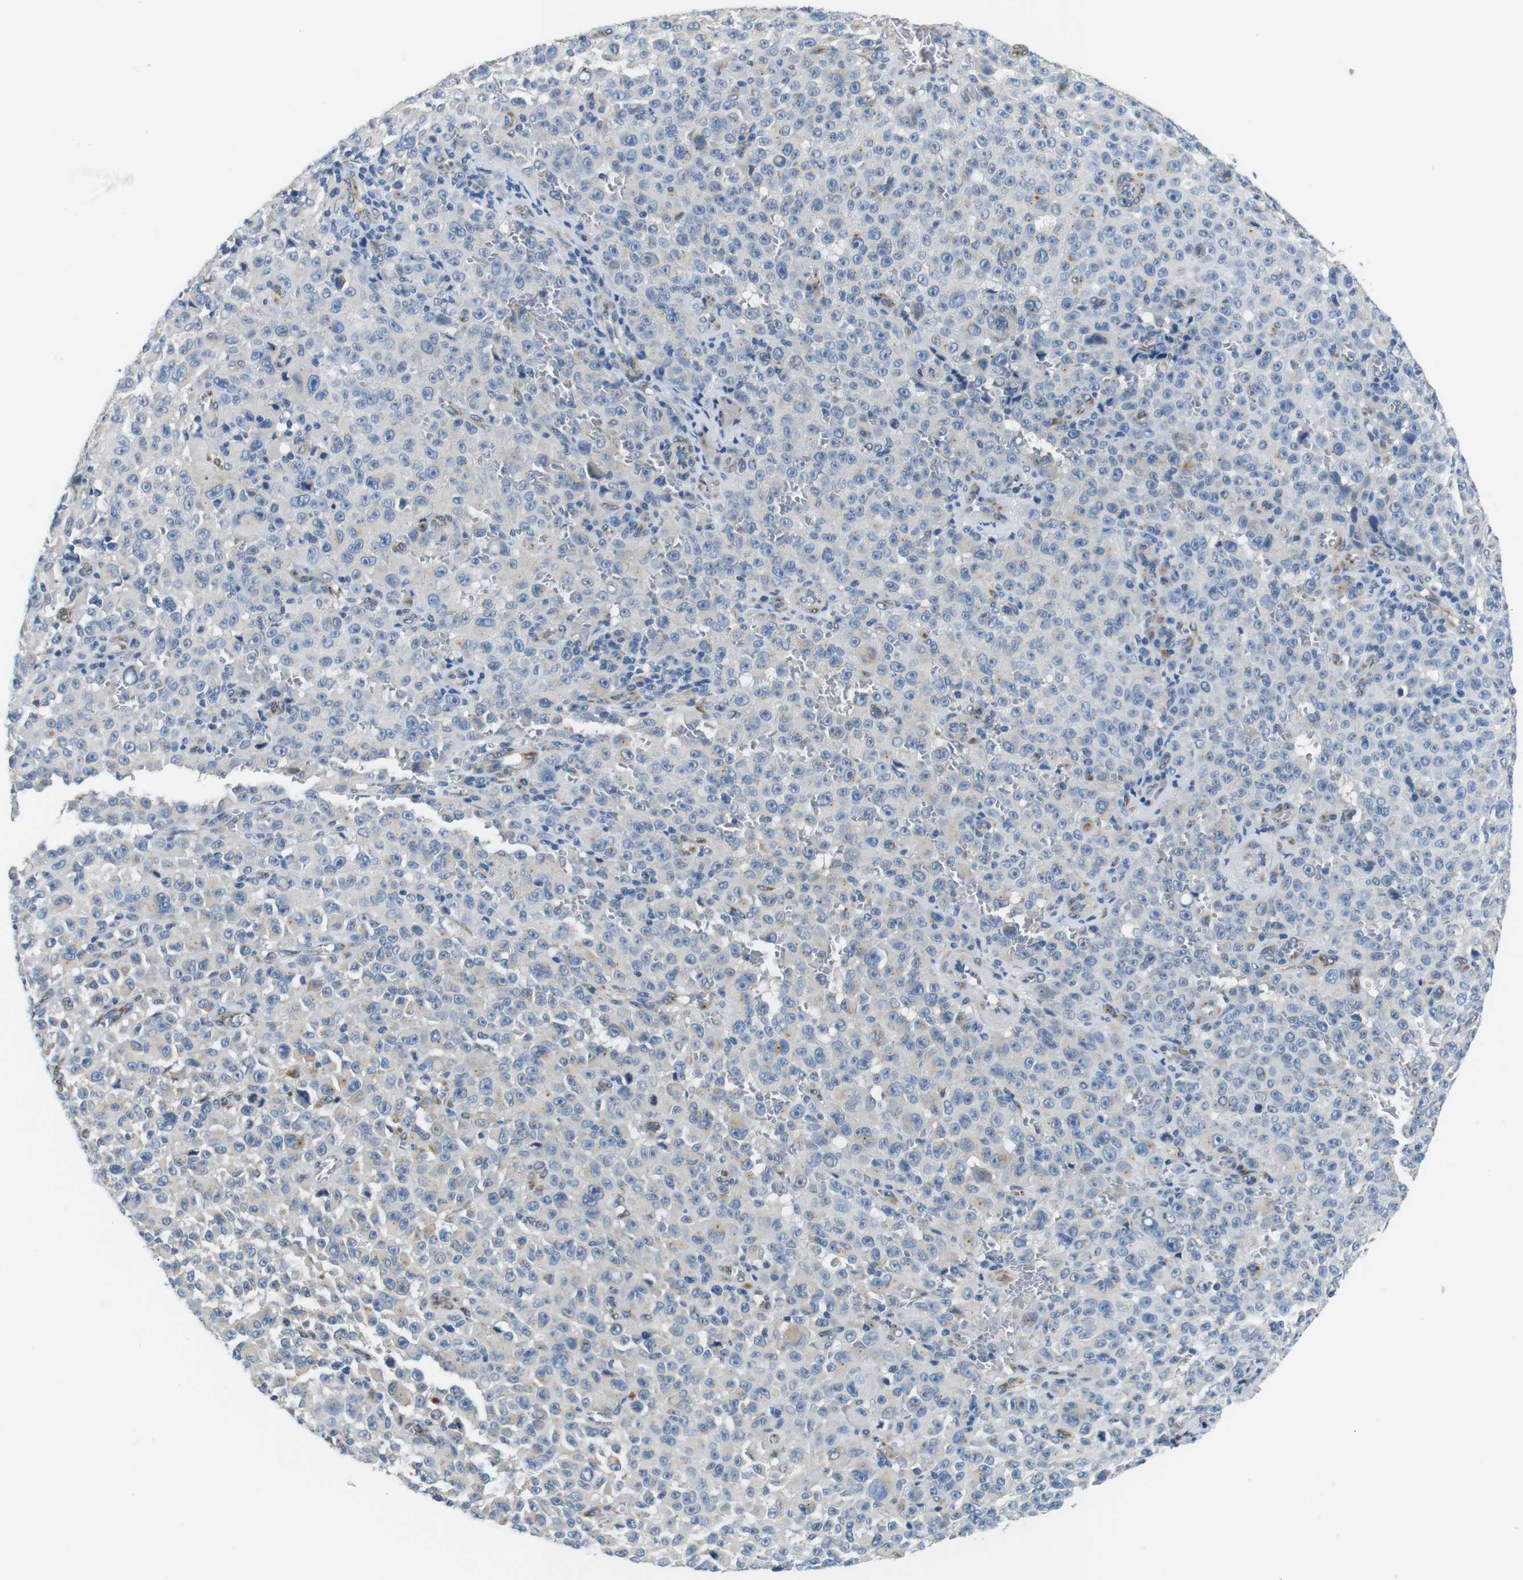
{"staining": {"intensity": "weak", "quantity": "25%-75%", "location": "cytoplasmic/membranous"}, "tissue": "melanoma", "cell_type": "Tumor cells", "image_type": "cancer", "snomed": [{"axis": "morphology", "description": "Malignant melanoma, NOS"}, {"axis": "topography", "description": "Skin"}], "caption": "Protein staining displays weak cytoplasmic/membranous staining in about 25%-75% of tumor cells in melanoma.", "gene": "UNC5CL", "patient": {"sex": "female", "age": 82}}